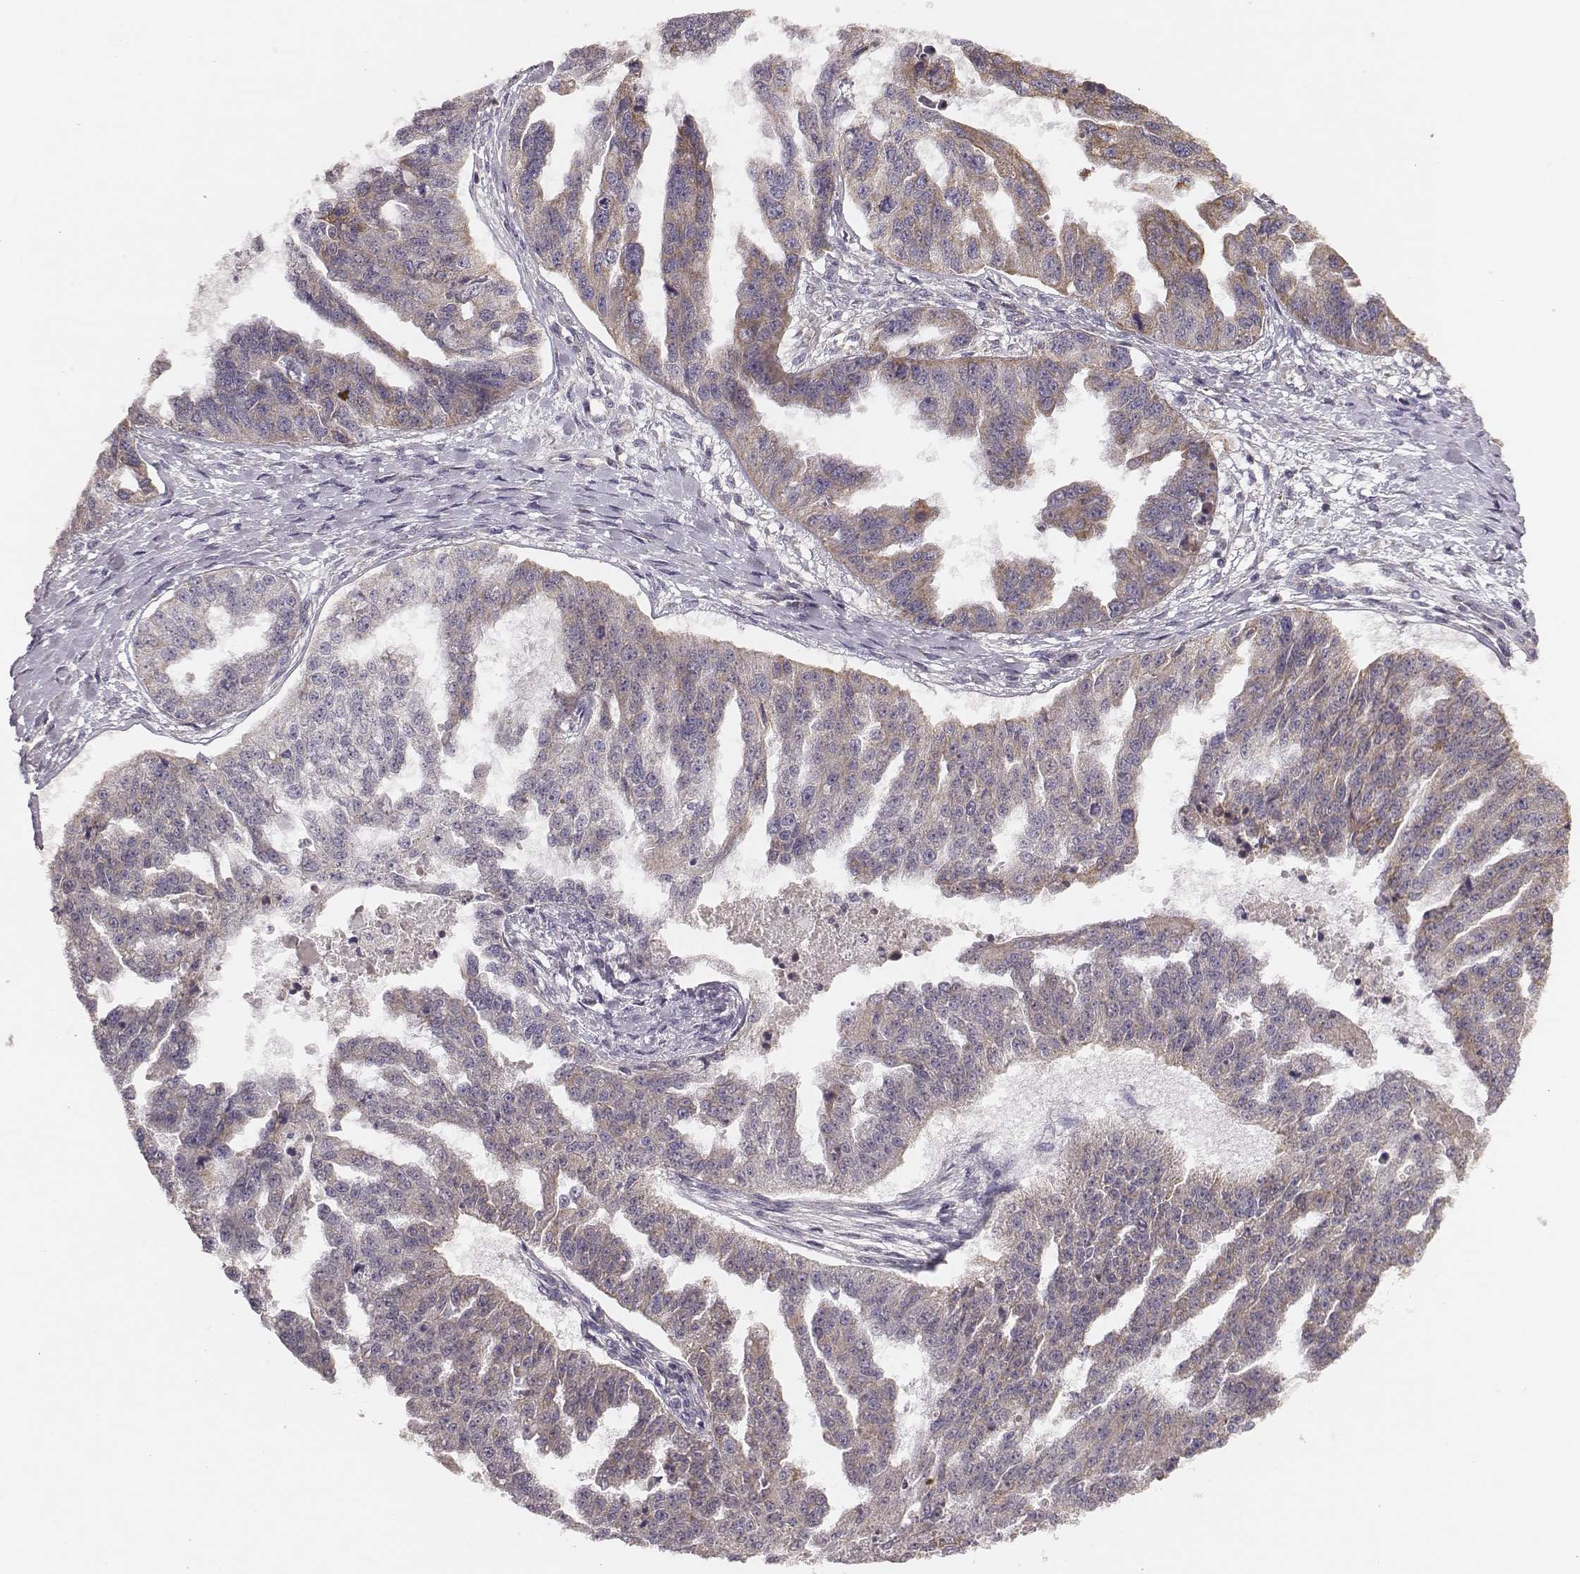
{"staining": {"intensity": "weak", "quantity": "25%-75%", "location": "cytoplasmic/membranous"}, "tissue": "ovarian cancer", "cell_type": "Tumor cells", "image_type": "cancer", "snomed": [{"axis": "morphology", "description": "Cystadenocarcinoma, serous, NOS"}, {"axis": "topography", "description": "Ovary"}], "caption": "Weak cytoplasmic/membranous expression is identified in about 25%-75% of tumor cells in ovarian cancer.", "gene": "HAVCR1", "patient": {"sex": "female", "age": 58}}